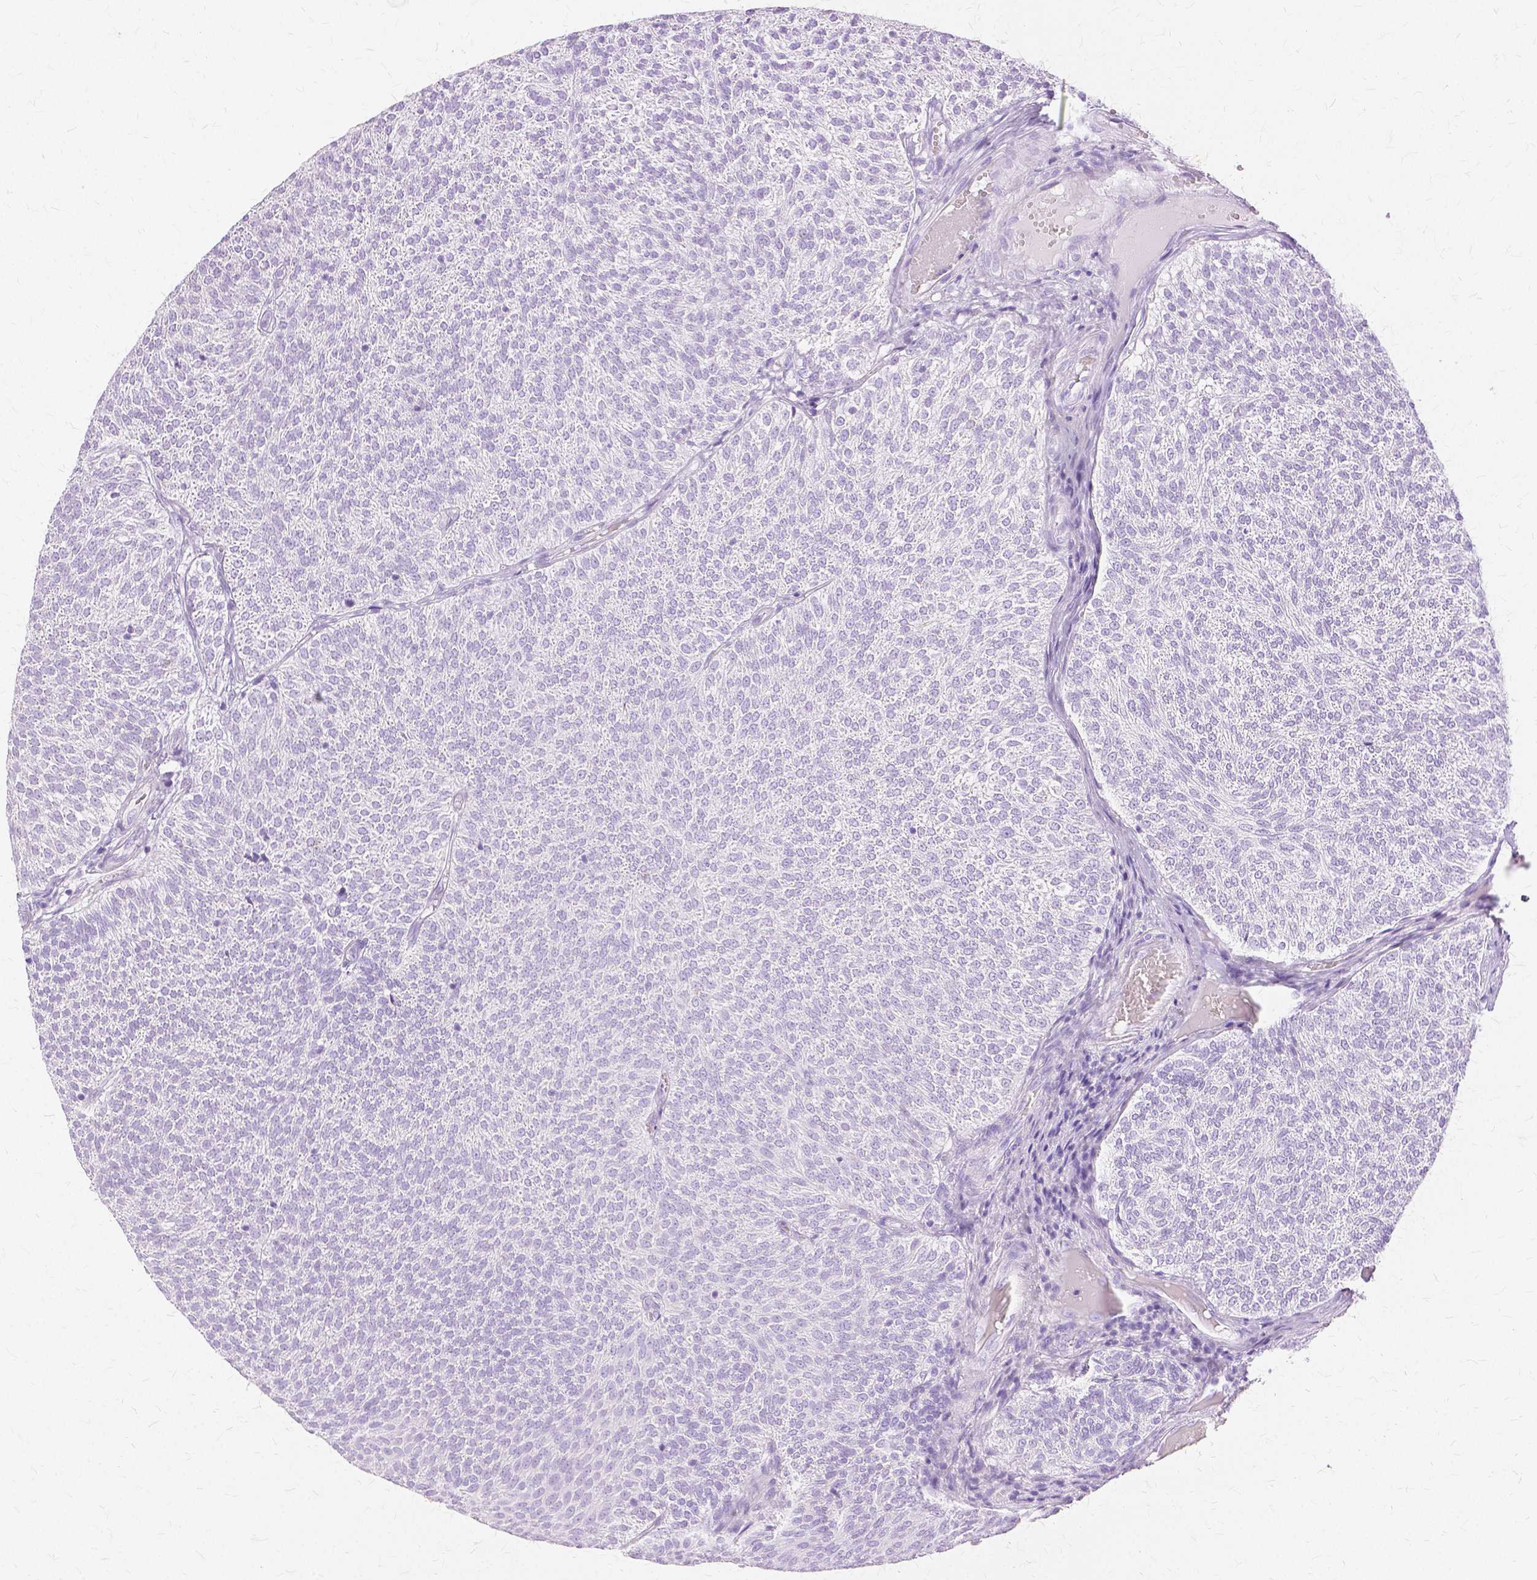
{"staining": {"intensity": "negative", "quantity": "none", "location": "none"}, "tissue": "urothelial cancer", "cell_type": "Tumor cells", "image_type": "cancer", "snomed": [{"axis": "morphology", "description": "Urothelial carcinoma, Low grade"}, {"axis": "topography", "description": "Urinary bladder"}], "caption": "The photomicrograph reveals no significant positivity in tumor cells of low-grade urothelial carcinoma. (IHC, brightfield microscopy, high magnification).", "gene": "TGM1", "patient": {"sex": "male", "age": 77}}